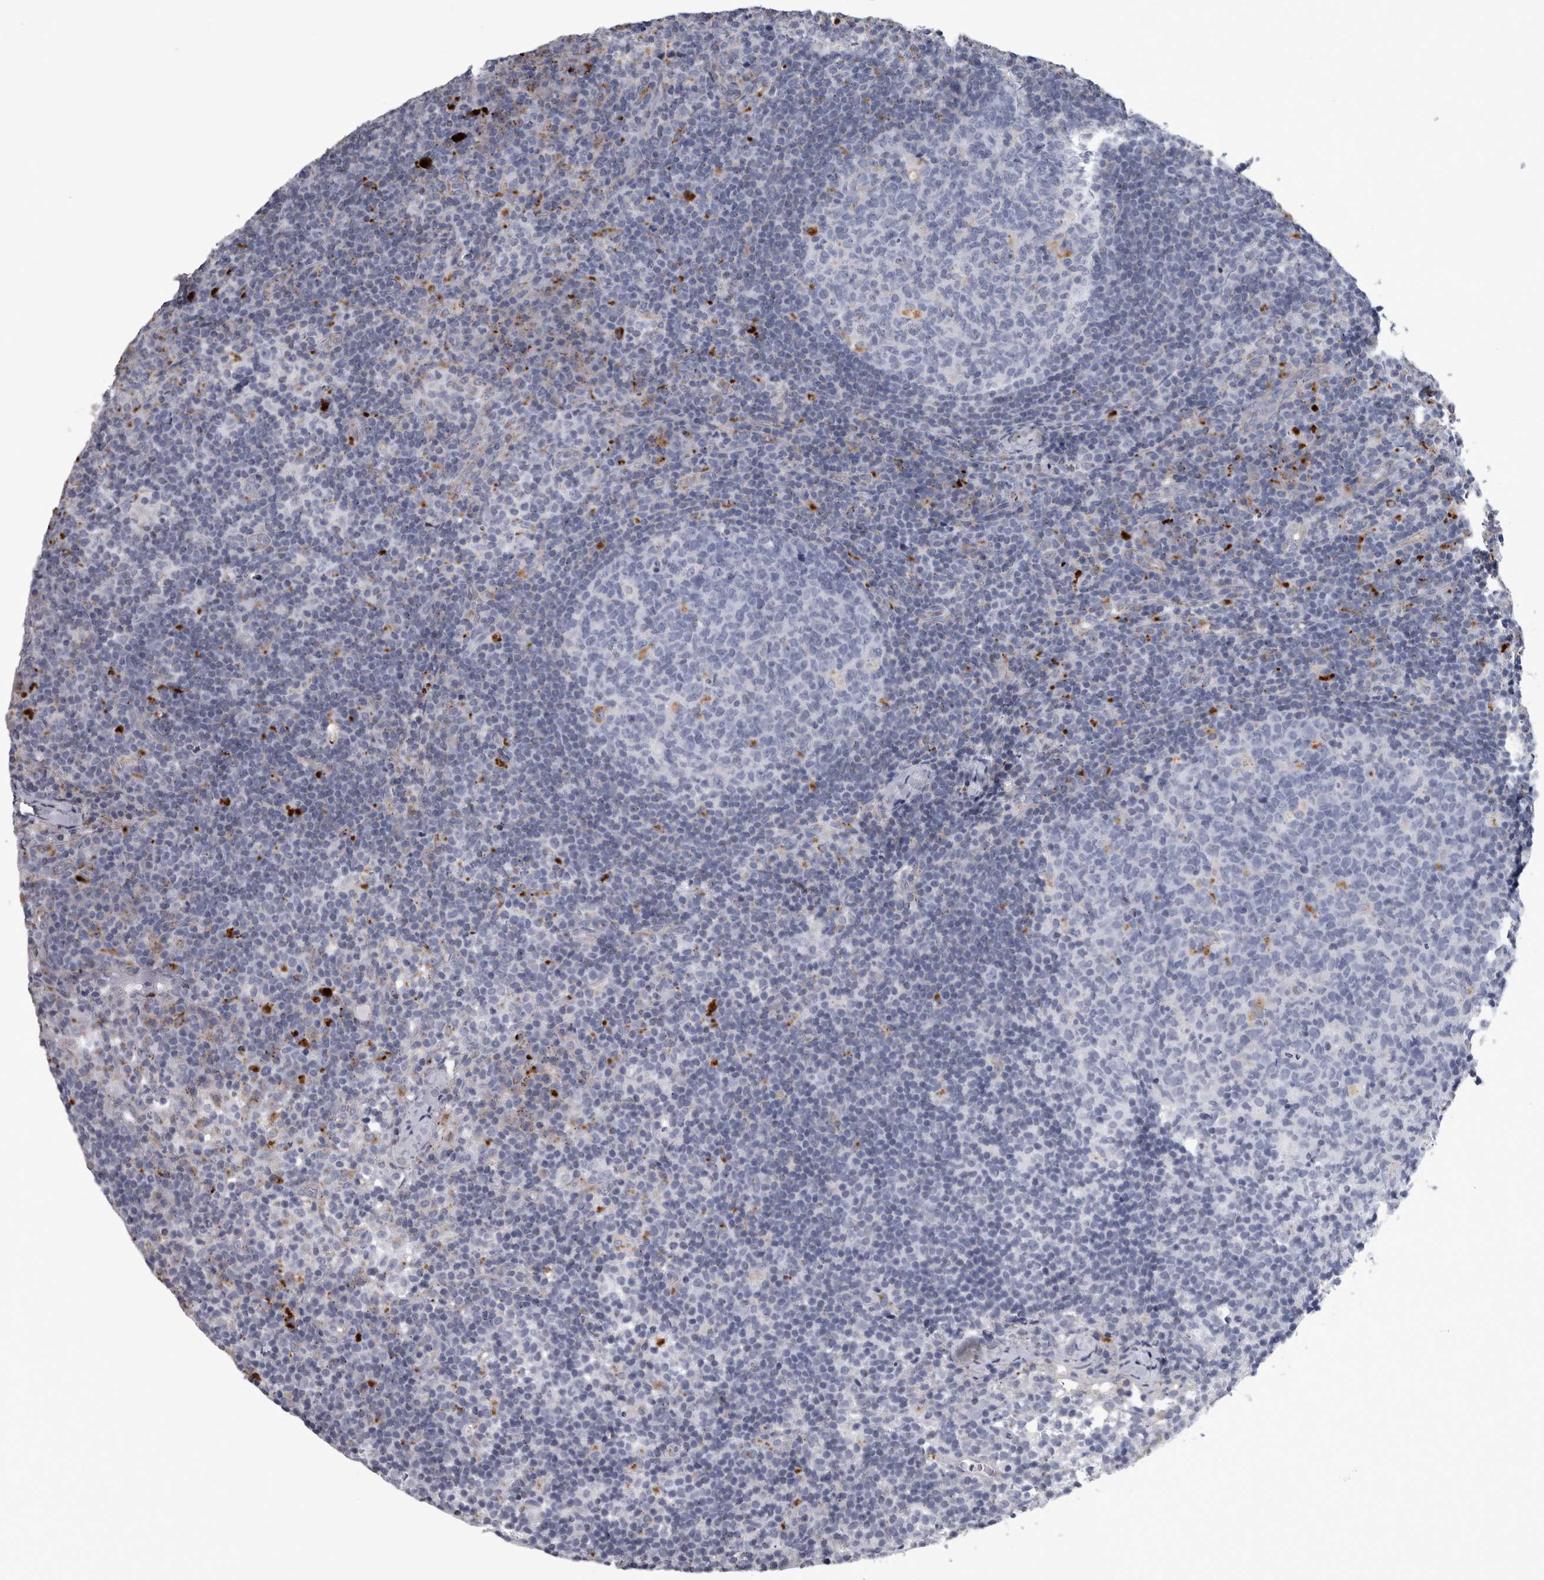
{"staining": {"intensity": "negative", "quantity": "none", "location": "none"}, "tissue": "lymph node", "cell_type": "Germinal center cells", "image_type": "normal", "snomed": [{"axis": "morphology", "description": "Normal tissue, NOS"}, {"axis": "morphology", "description": "Inflammation, NOS"}, {"axis": "topography", "description": "Lymph node"}], "caption": "Protein analysis of normal lymph node demonstrates no significant staining in germinal center cells. (DAB (3,3'-diaminobenzidine) immunohistochemistry (IHC), high magnification).", "gene": "DPP7", "patient": {"sex": "male", "age": 55}}